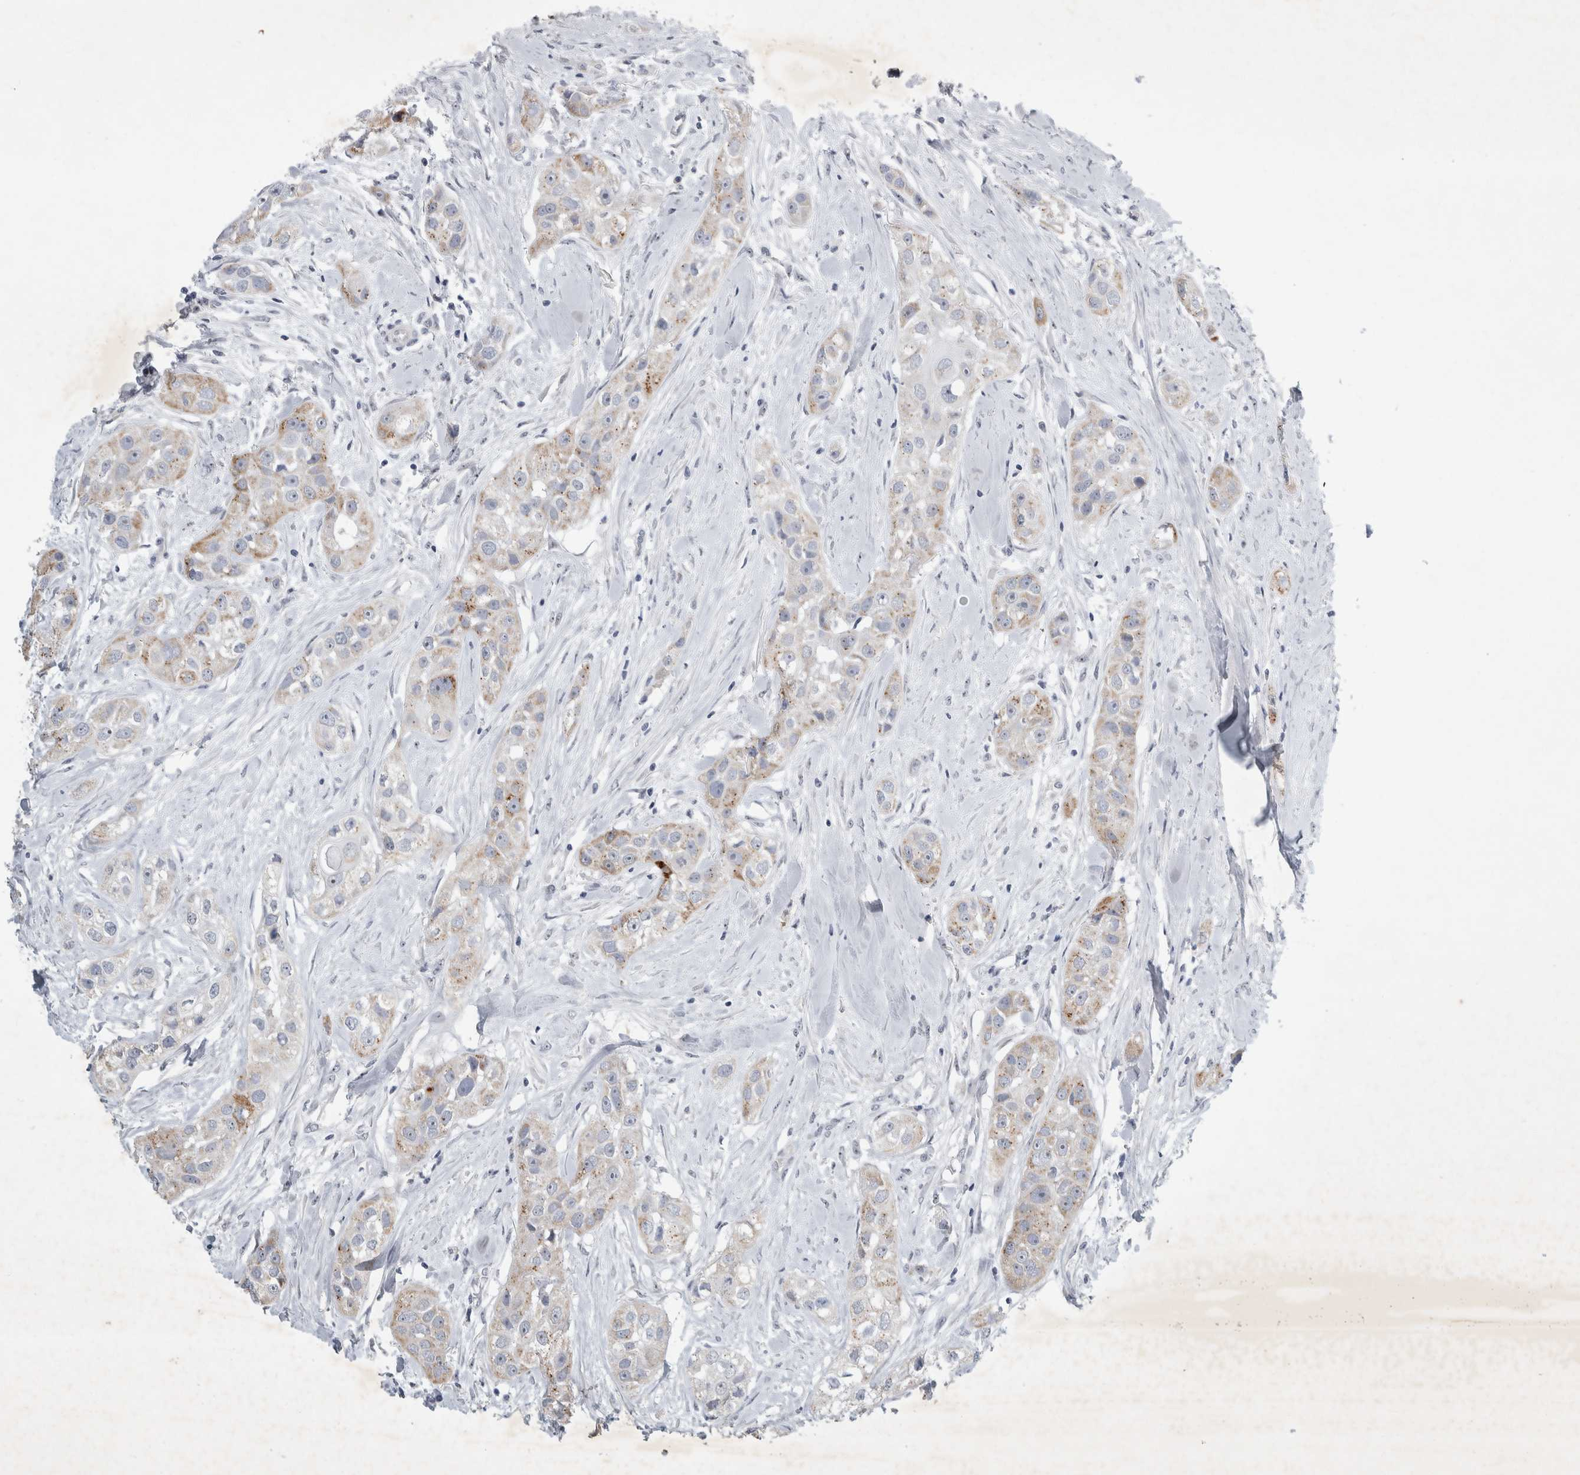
{"staining": {"intensity": "moderate", "quantity": "<25%", "location": "cytoplasmic/membranous"}, "tissue": "head and neck cancer", "cell_type": "Tumor cells", "image_type": "cancer", "snomed": [{"axis": "morphology", "description": "Normal tissue, NOS"}, {"axis": "morphology", "description": "Squamous cell carcinoma, NOS"}, {"axis": "topography", "description": "Skeletal muscle"}, {"axis": "topography", "description": "Head-Neck"}], "caption": "This histopathology image demonstrates head and neck squamous cell carcinoma stained with immunohistochemistry to label a protein in brown. The cytoplasmic/membranous of tumor cells show moderate positivity for the protein. Nuclei are counter-stained blue.", "gene": "FXYD7", "patient": {"sex": "male", "age": 51}}